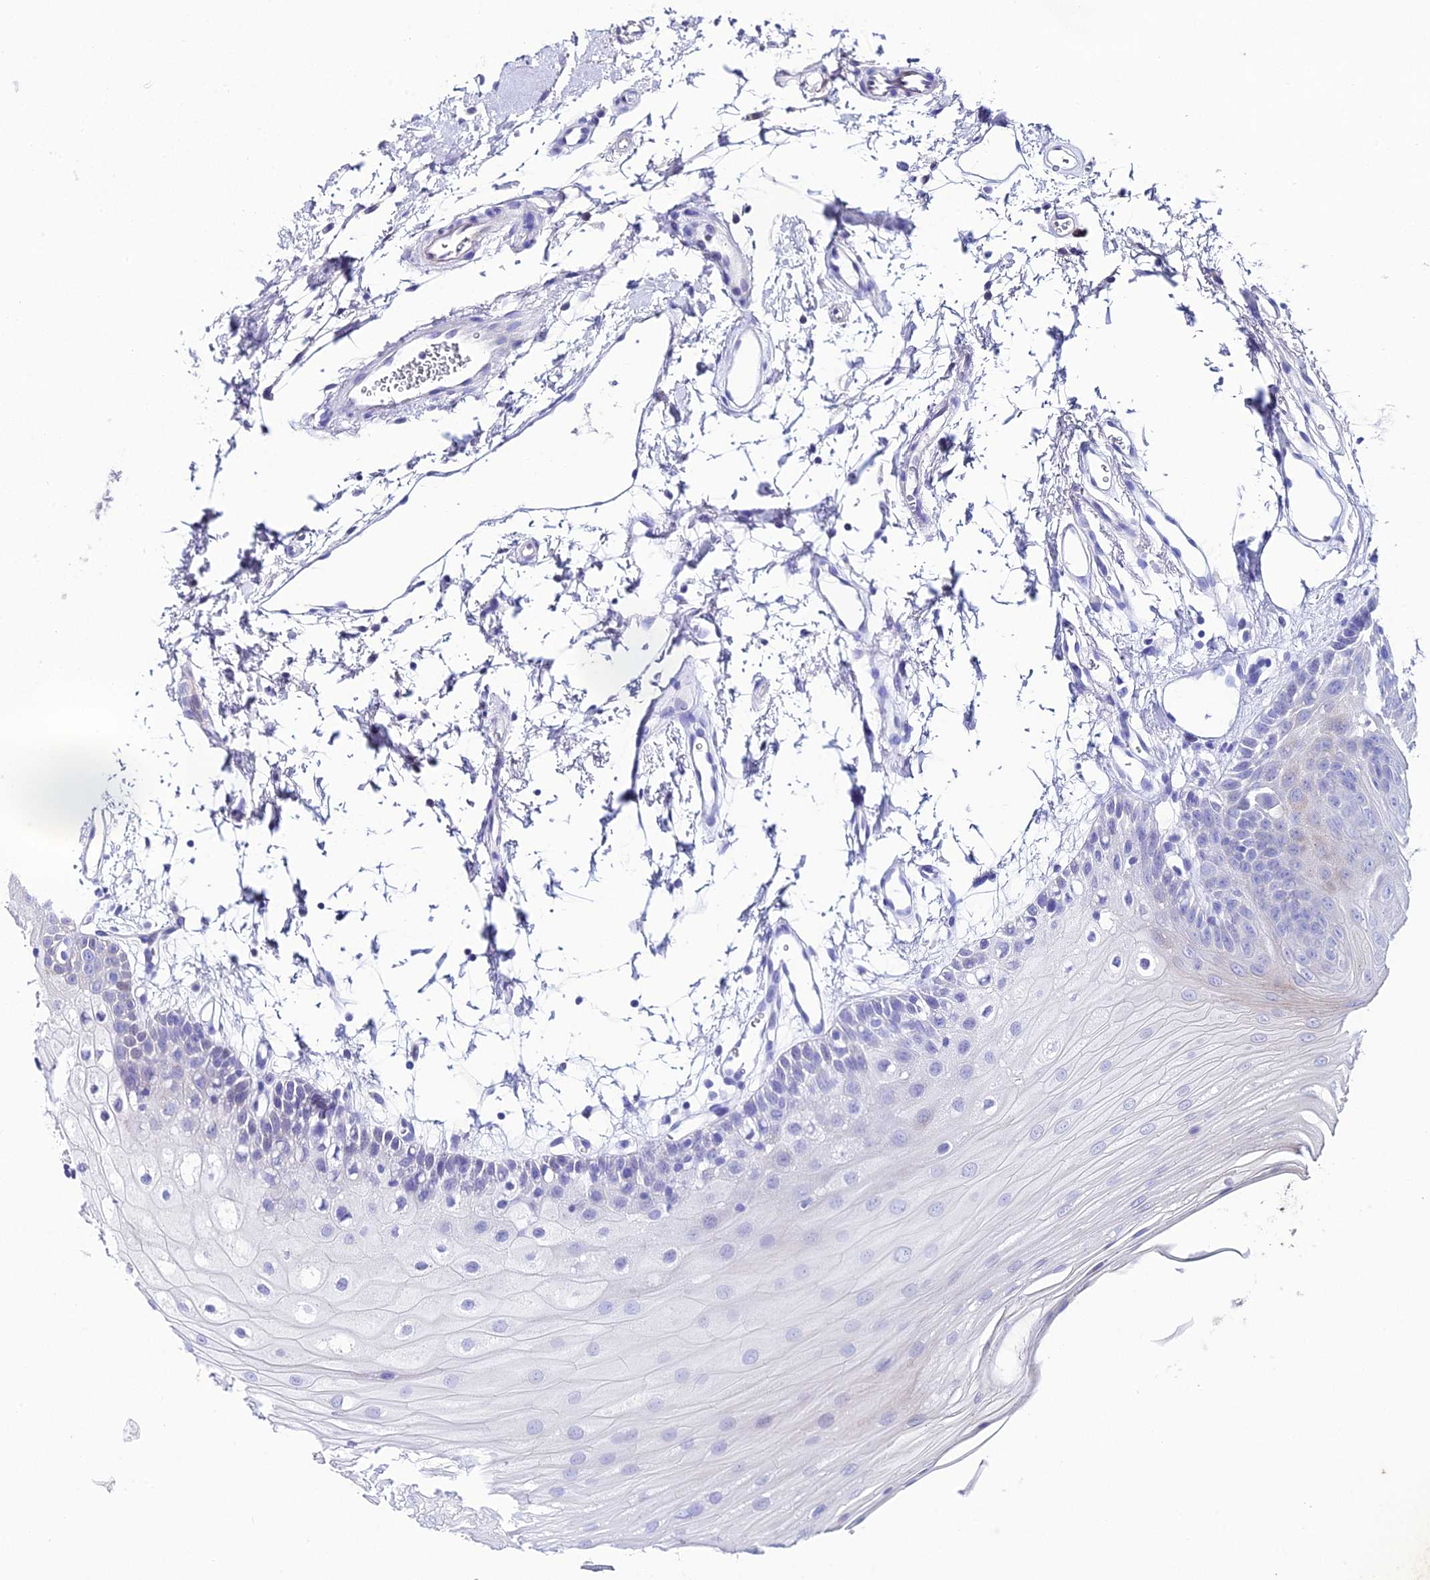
{"staining": {"intensity": "negative", "quantity": "none", "location": "none"}, "tissue": "oral mucosa", "cell_type": "Squamous epithelial cells", "image_type": "normal", "snomed": [{"axis": "morphology", "description": "Normal tissue, NOS"}, {"axis": "topography", "description": "Oral tissue"}, {"axis": "topography", "description": "Tounge, NOS"}], "caption": "This is a photomicrograph of IHC staining of normal oral mucosa, which shows no staining in squamous epithelial cells. (DAB immunohistochemistry (IHC) visualized using brightfield microscopy, high magnification).", "gene": "DDX19A", "patient": {"sex": "female", "age": 73}}